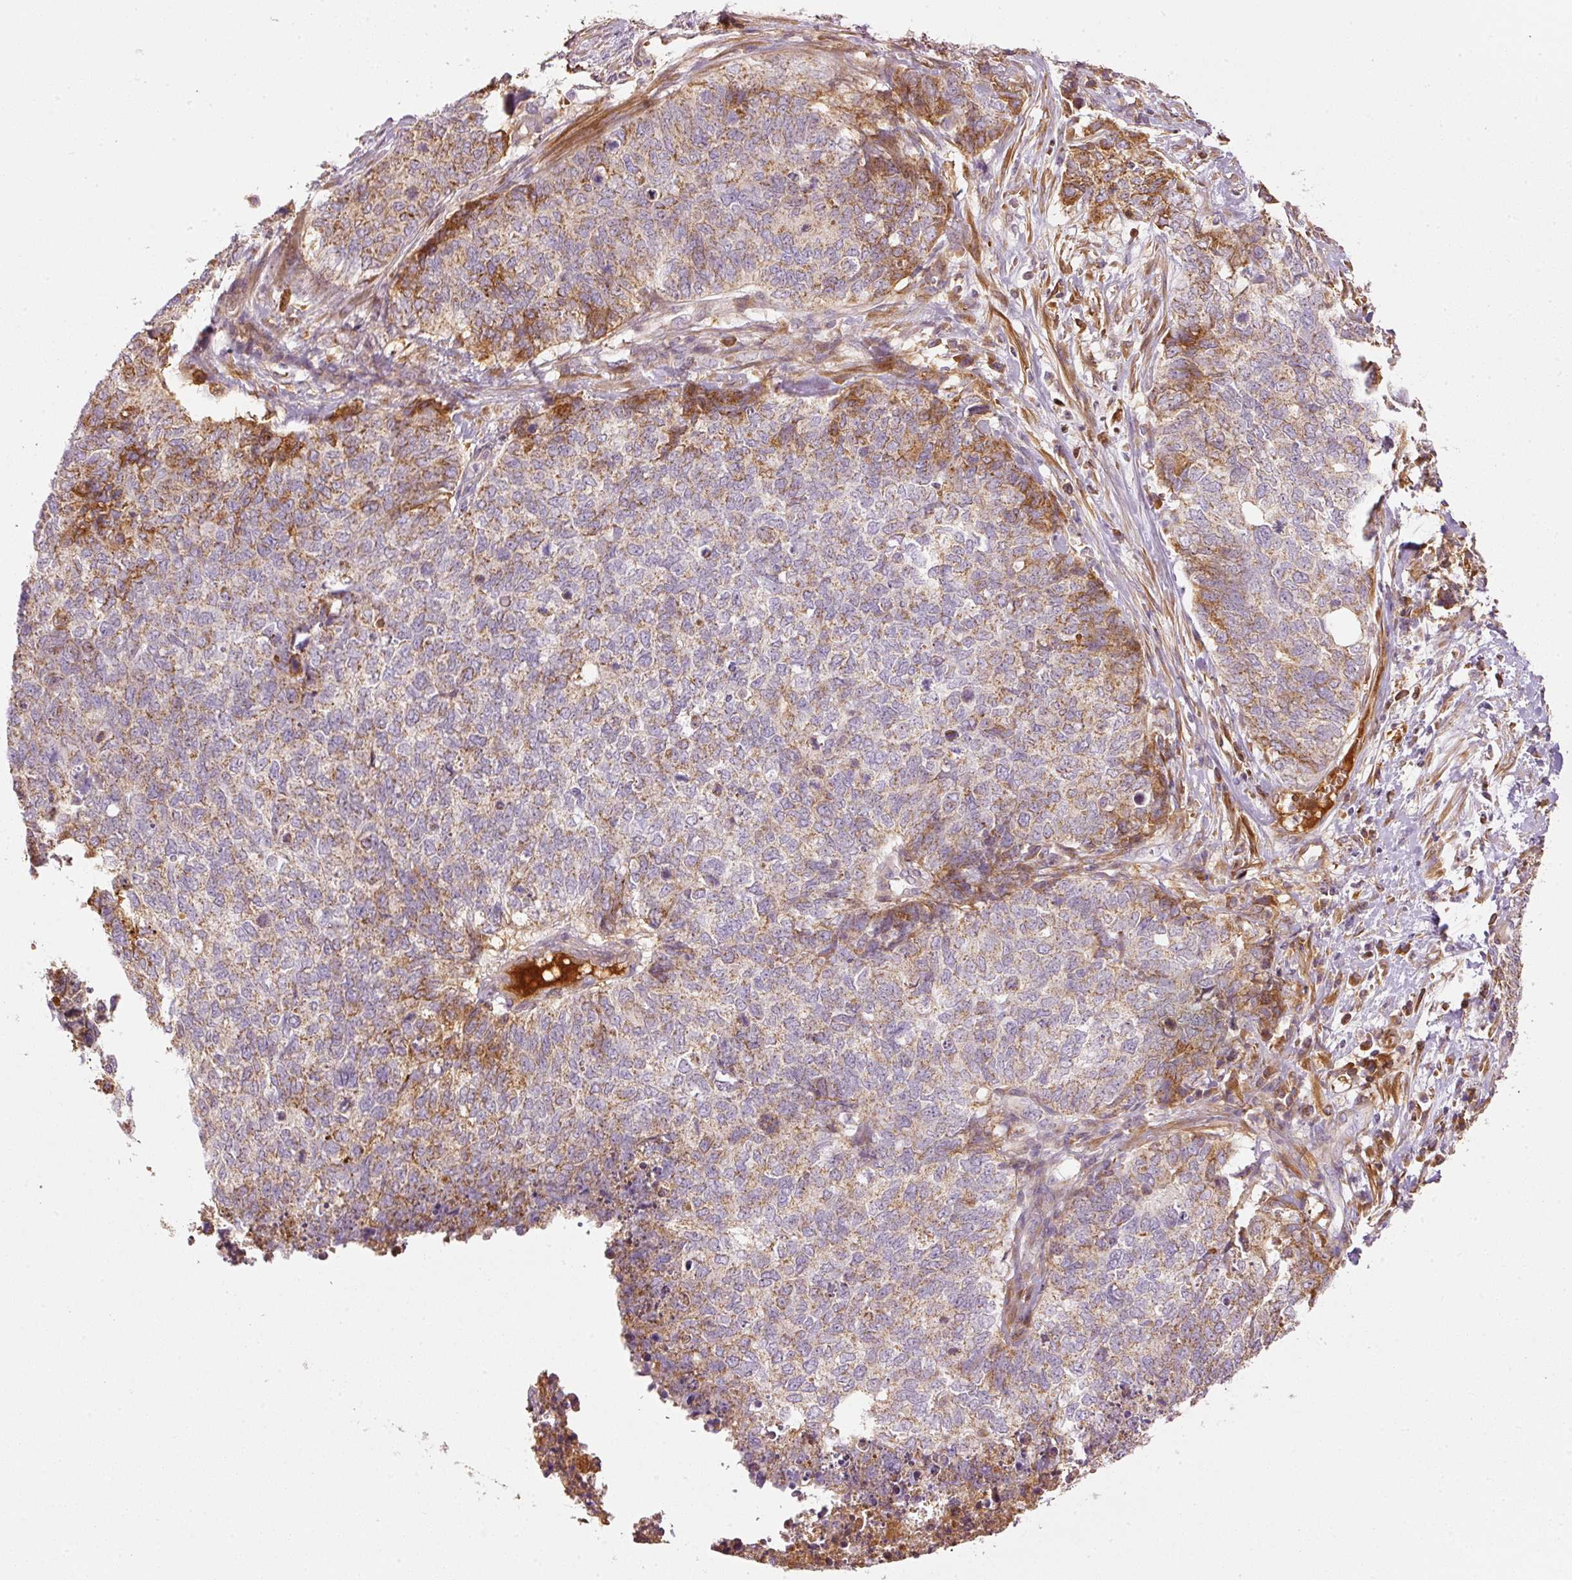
{"staining": {"intensity": "moderate", "quantity": "25%-75%", "location": "cytoplasmic/membranous"}, "tissue": "cervical cancer", "cell_type": "Tumor cells", "image_type": "cancer", "snomed": [{"axis": "morphology", "description": "Squamous cell carcinoma, NOS"}, {"axis": "topography", "description": "Cervix"}], "caption": "Protein expression analysis of human cervical cancer (squamous cell carcinoma) reveals moderate cytoplasmic/membranous expression in about 25%-75% of tumor cells. (Stains: DAB in brown, nuclei in blue, Microscopy: brightfield microscopy at high magnification).", "gene": "SERPING1", "patient": {"sex": "female", "age": 63}}